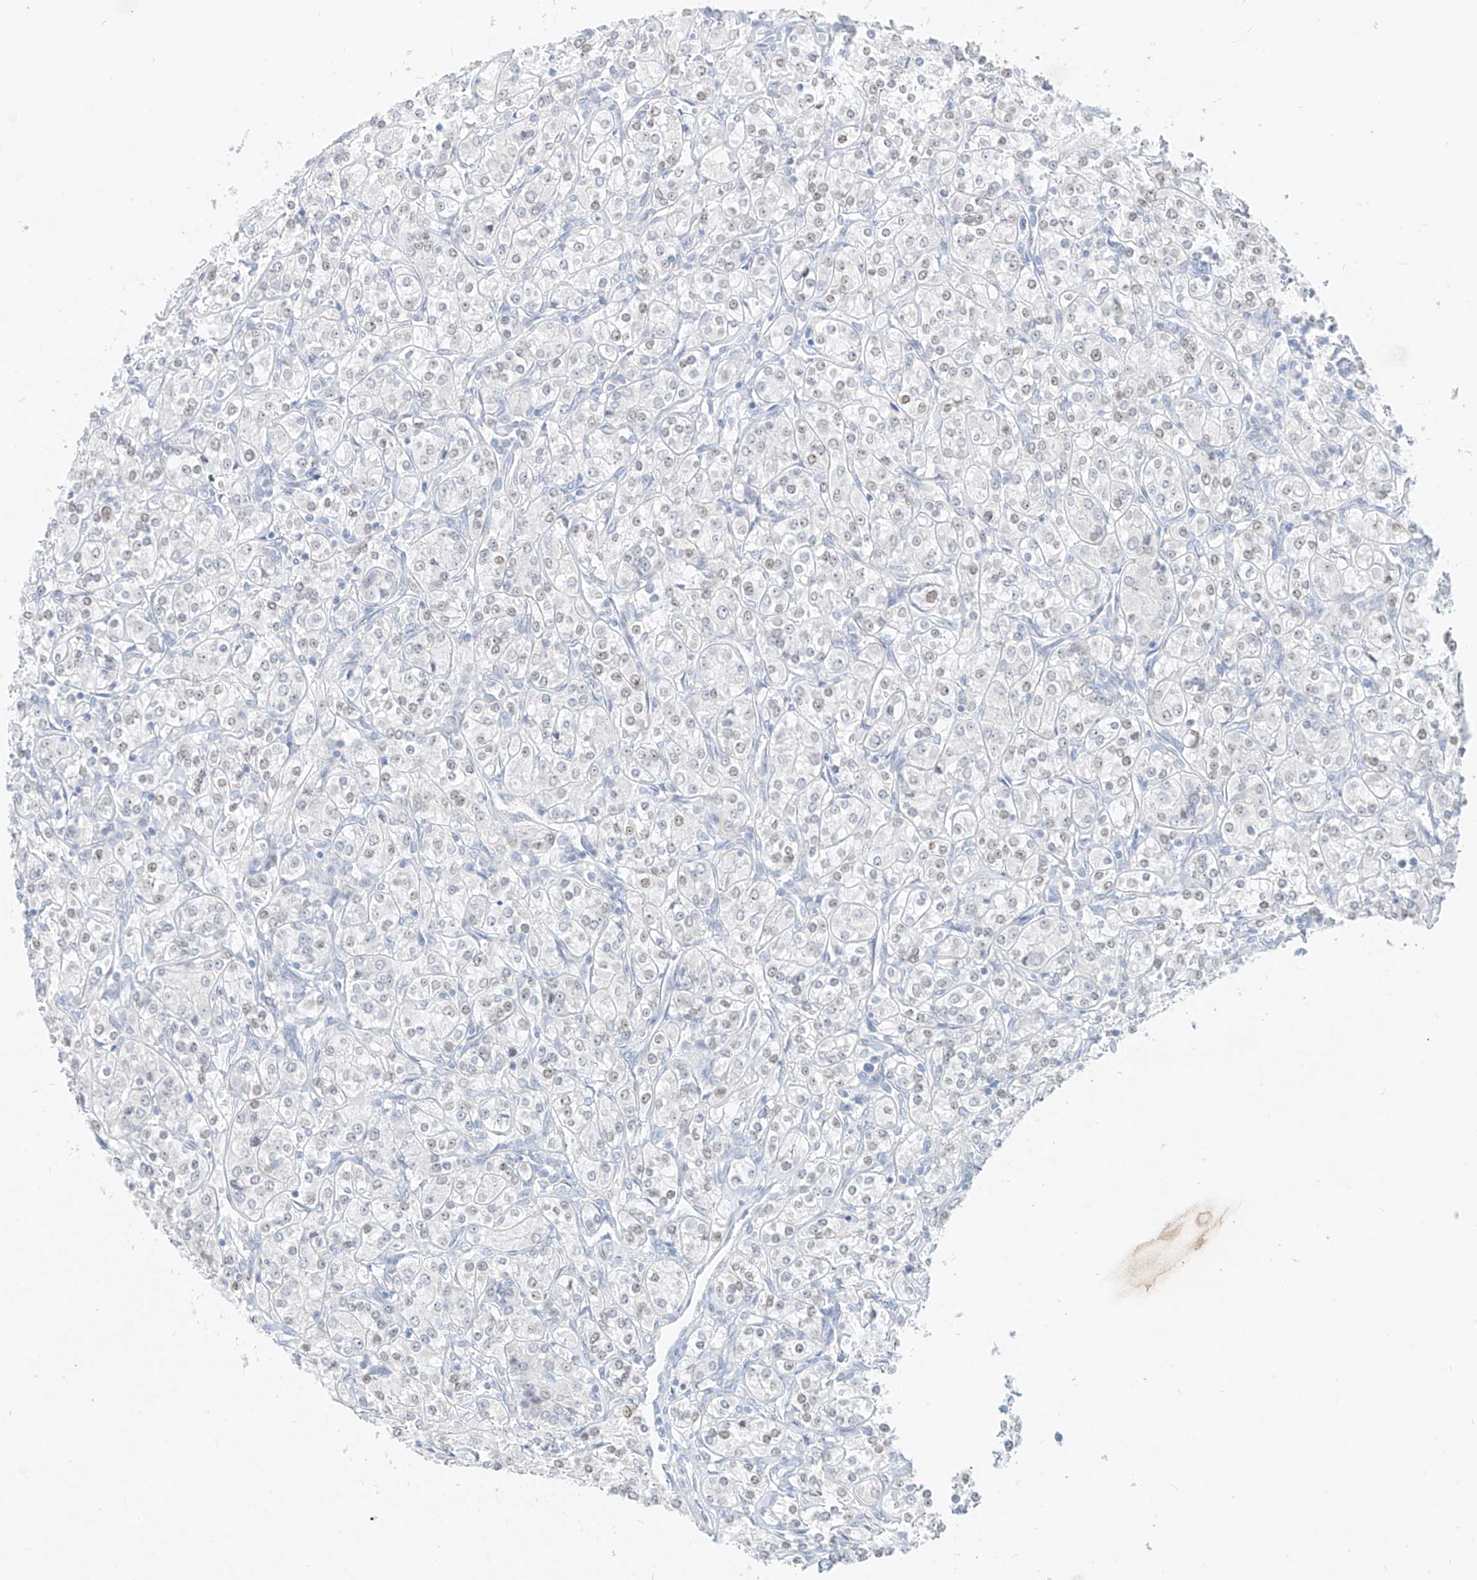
{"staining": {"intensity": "weak", "quantity": "<25%", "location": "nuclear"}, "tissue": "renal cancer", "cell_type": "Tumor cells", "image_type": "cancer", "snomed": [{"axis": "morphology", "description": "Adenocarcinoma, NOS"}, {"axis": "topography", "description": "Kidney"}], "caption": "A photomicrograph of renal adenocarcinoma stained for a protein demonstrates no brown staining in tumor cells.", "gene": "BARX2", "patient": {"sex": "male", "age": 77}}